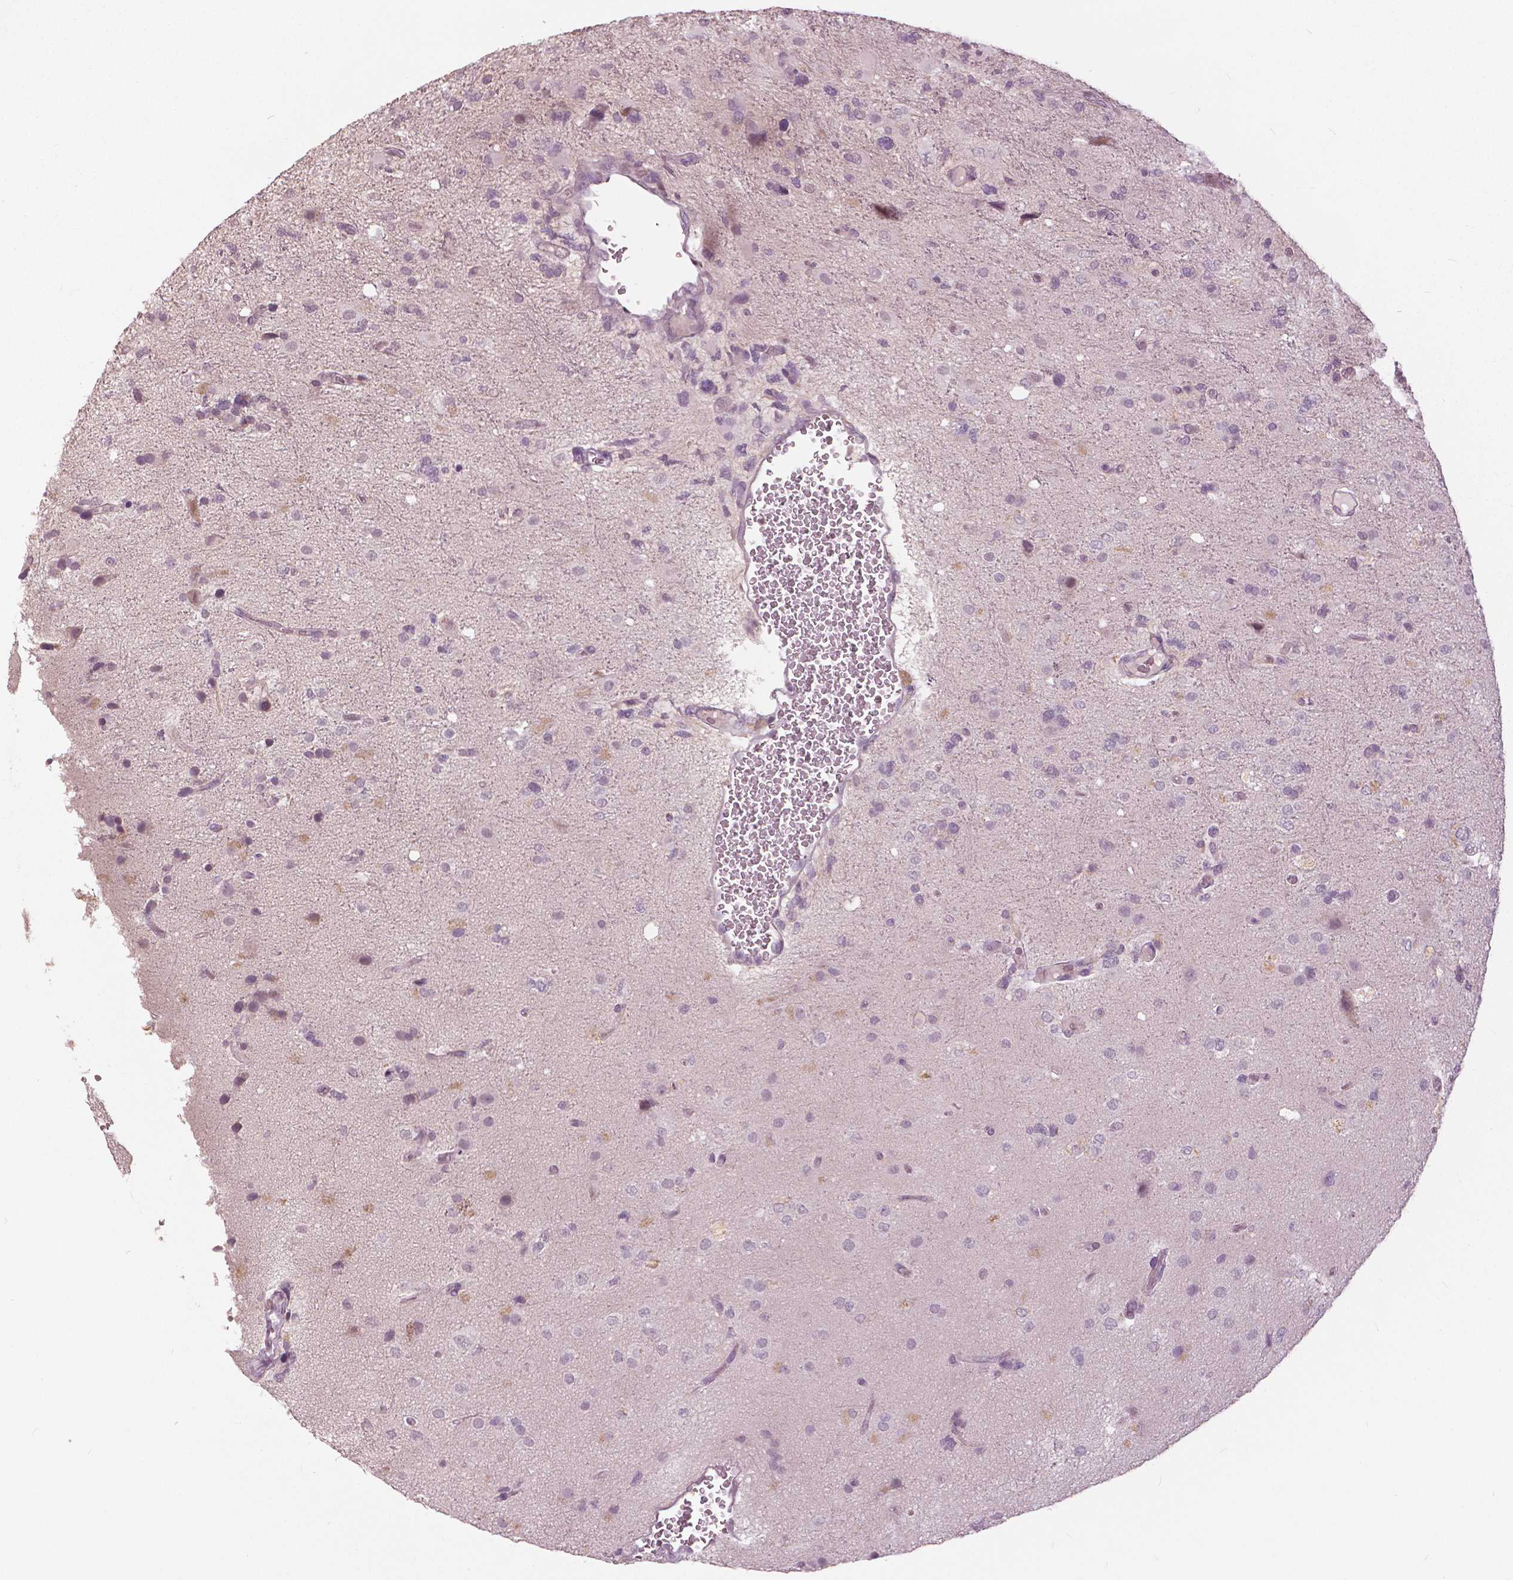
{"staining": {"intensity": "negative", "quantity": "none", "location": "none"}, "tissue": "glioma", "cell_type": "Tumor cells", "image_type": "cancer", "snomed": [{"axis": "morphology", "description": "Glioma, malignant, High grade"}, {"axis": "topography", "description": "Brain"}], "caption": "DAB (3,3'-diaminobenzidine) immunohistochemical staining of malignant high-grade glioma reveals no significant staining in tumor cells. Nuclei are stained in blue.", "gene": "NANOG", "patient": {"sex": "female", "age": 71}}